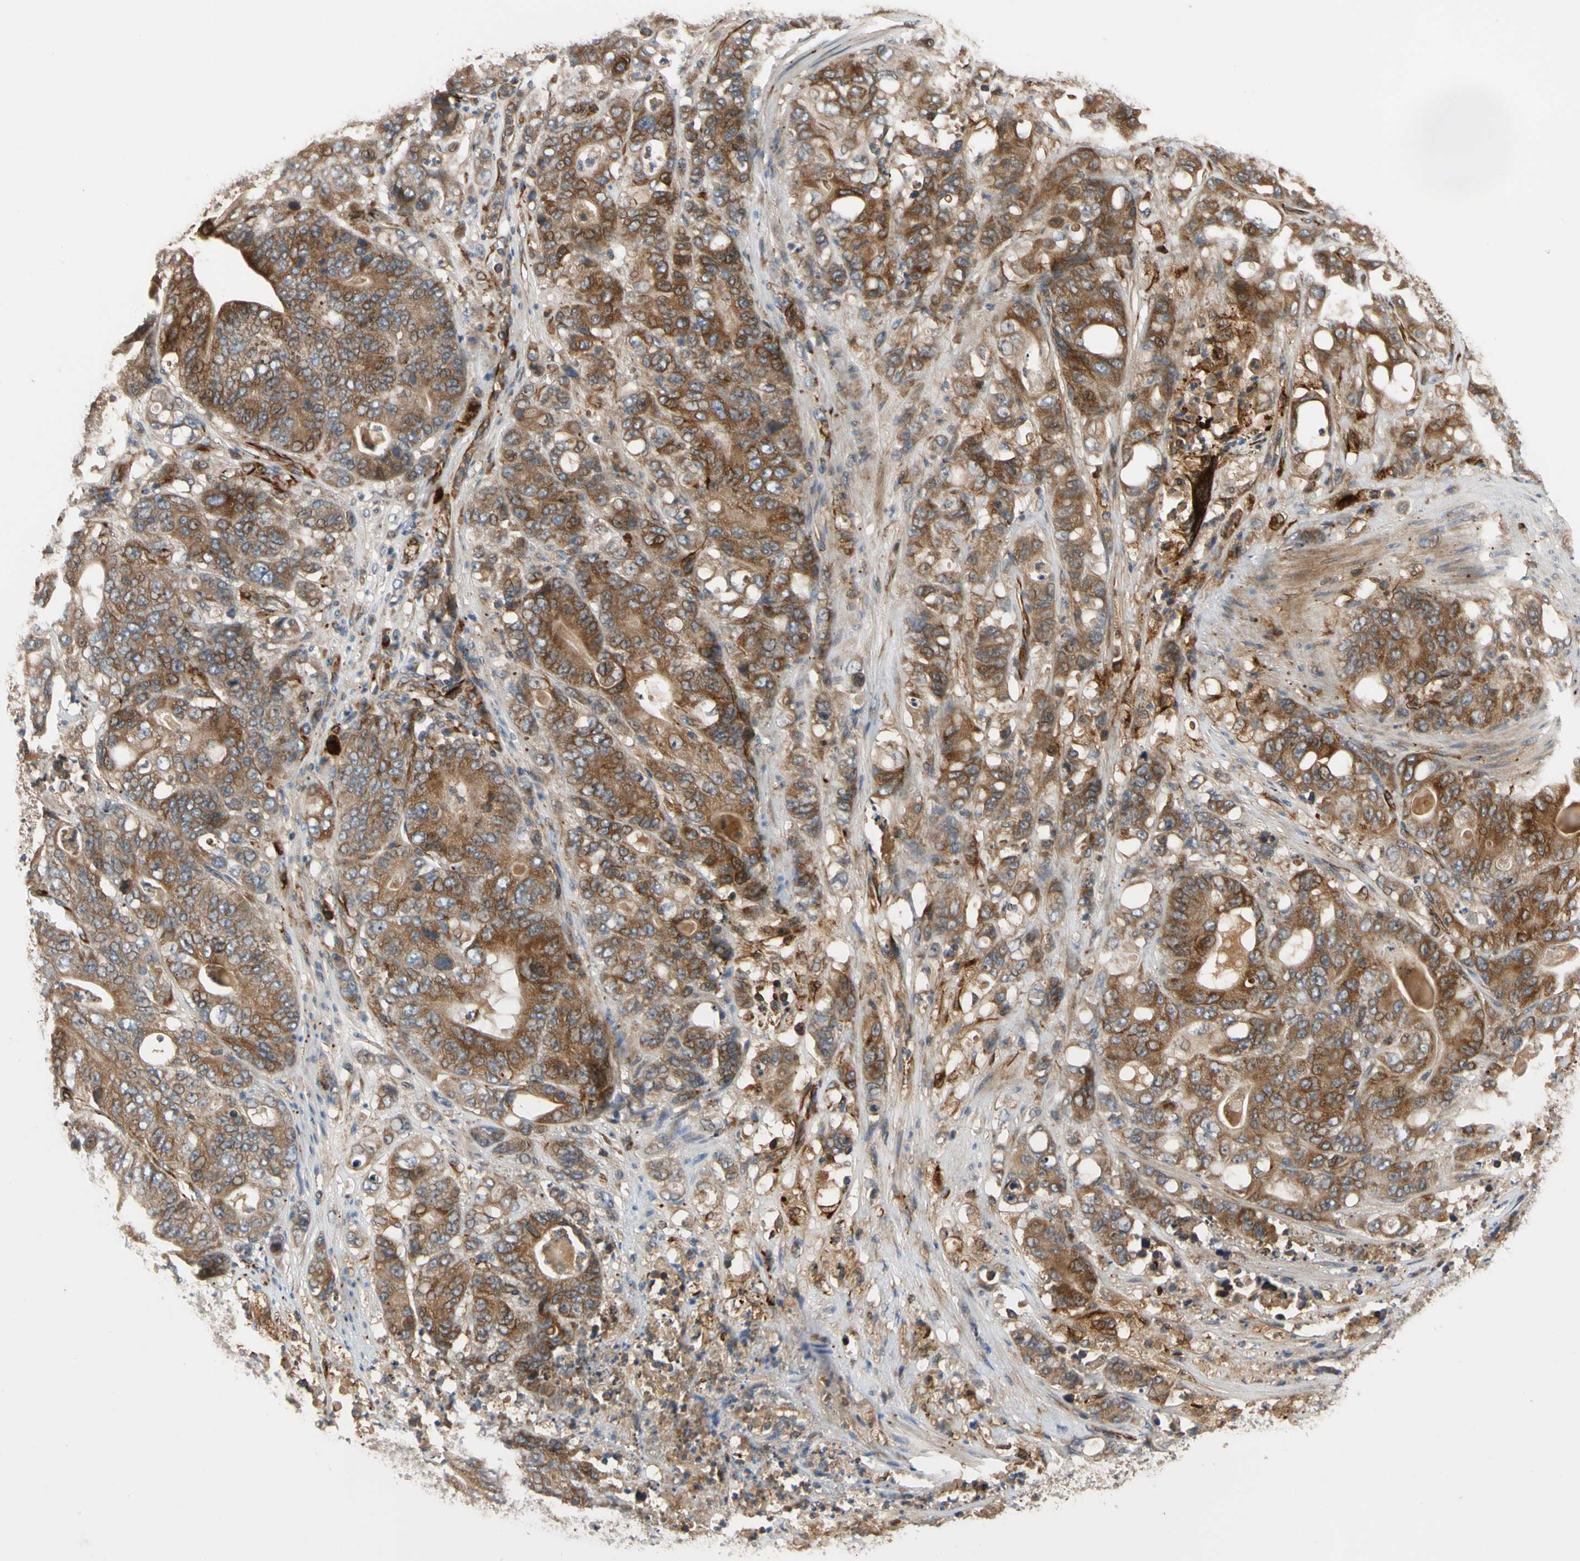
{"staining": {"intensity": "moderate", "quantity": ">75%", "location": "cytoplasmic/membranous"}, "tissue": "stomach cancer", "cell_type": "Tumor cells", "image_type": "cancer", "snomed": [{"axis": "morphology", "description": "Adenocarcinoma, NOS"}, {"axis": "topography", "description": "Stomach"}], "caption": "Immunohistochemical staining of stomach cancer displays moderate cytoplasmic/membranous protein staining in about >75% of tumor cells.", "gene": "FGD6", "patient": {"sex": "female", "age": 73}}